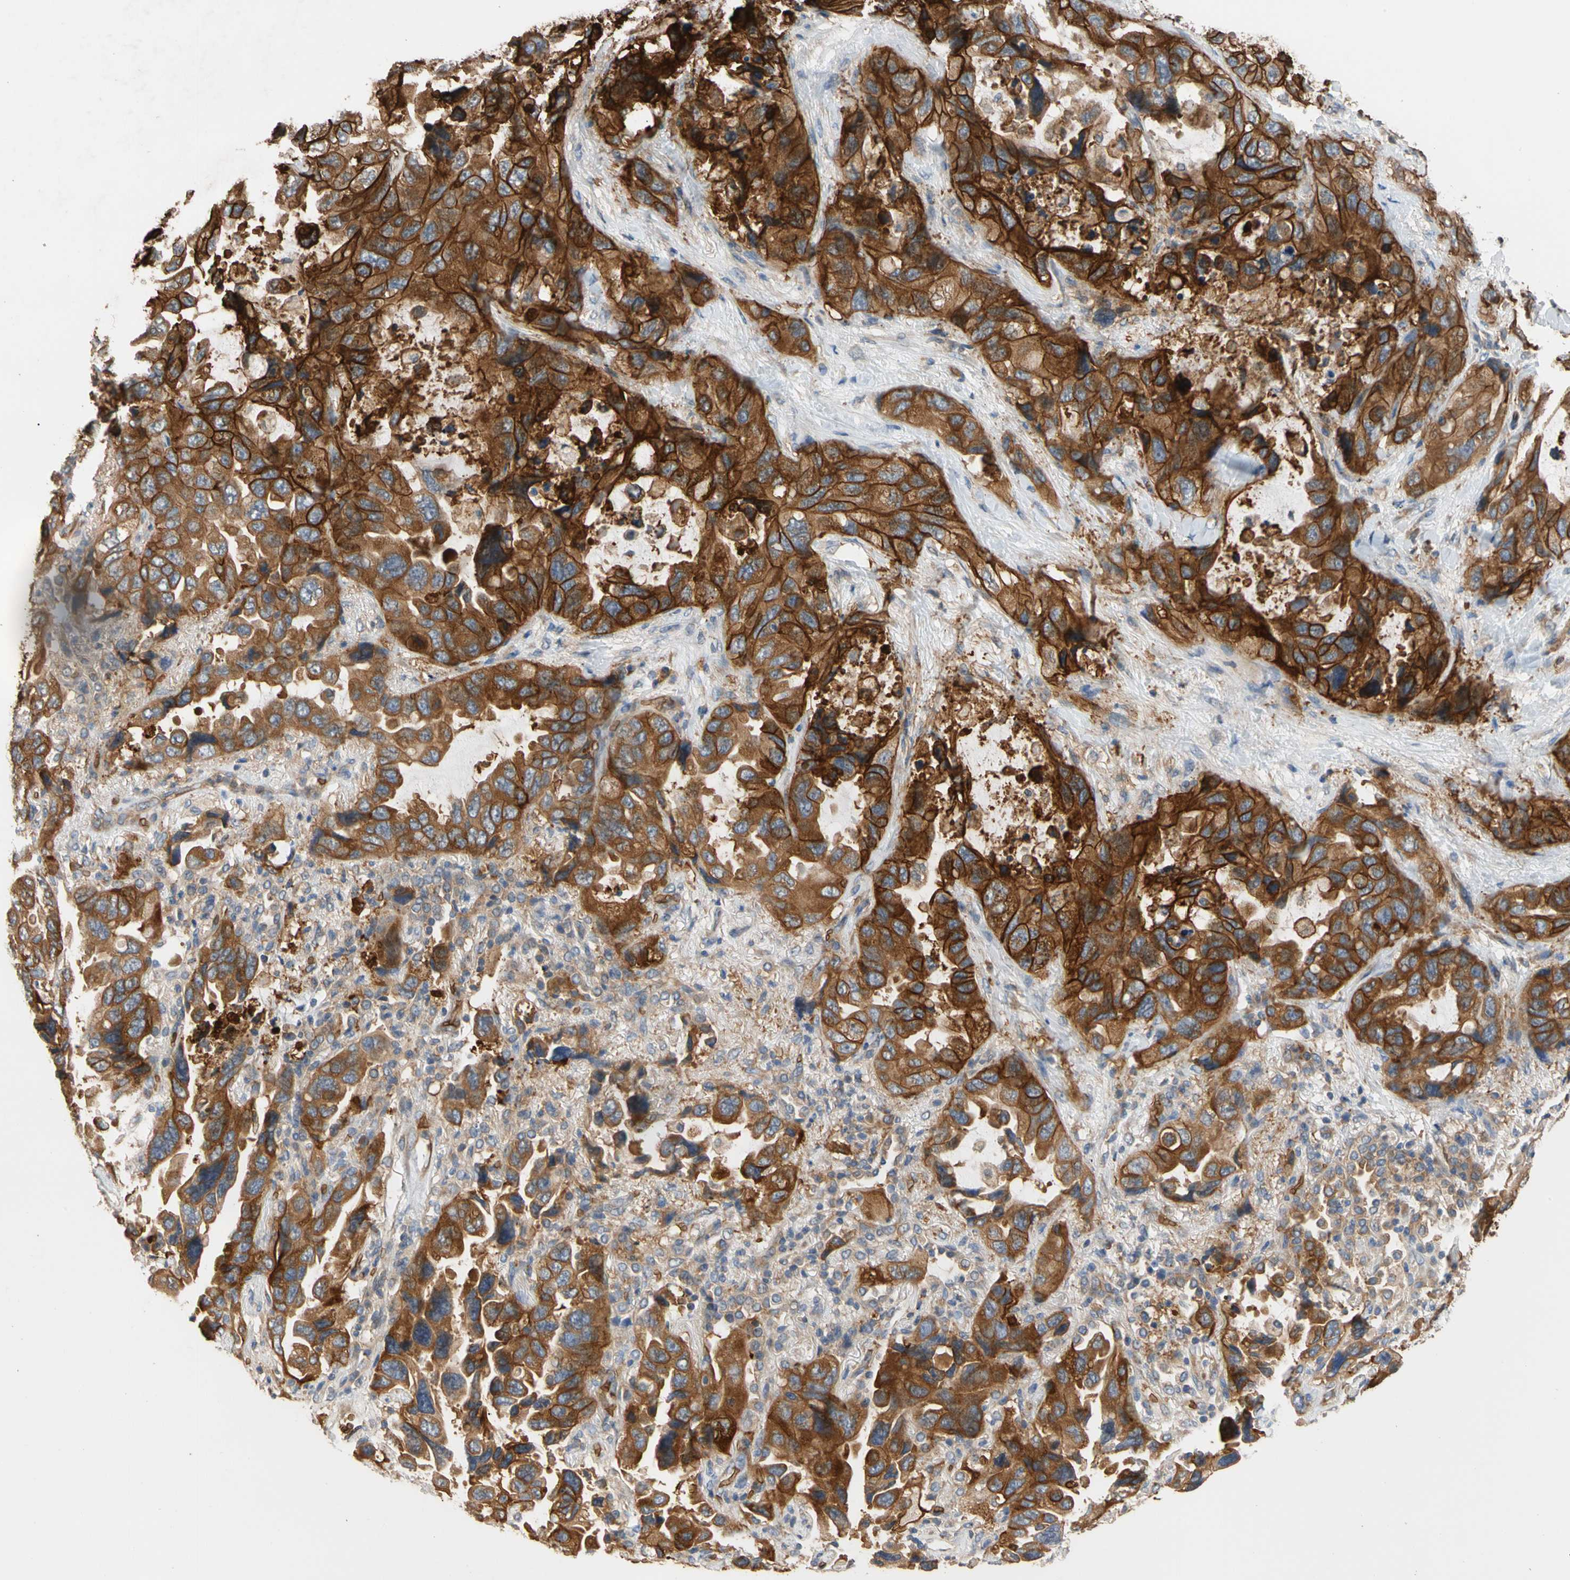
{"staining": {"intensity": "strong", "quantity": ">75%", "location": "cytoplasmic/membranous"}, "tissue": "lung cancer", "cell_type": "Tumor cells", "image_type": "cancer", "snomed": [{"axis": "morphology", "description": "Squamous cell carcinoma, NOS"}, {"axis": "topography", "description": "Lung"}], "caption": "Lung cancer stained for a protein exhibits strong cytoplasmic/membranous positivity in tumor cells.", "gene": "RIOK2", "patient": {"sex": "female", "age": 73}}